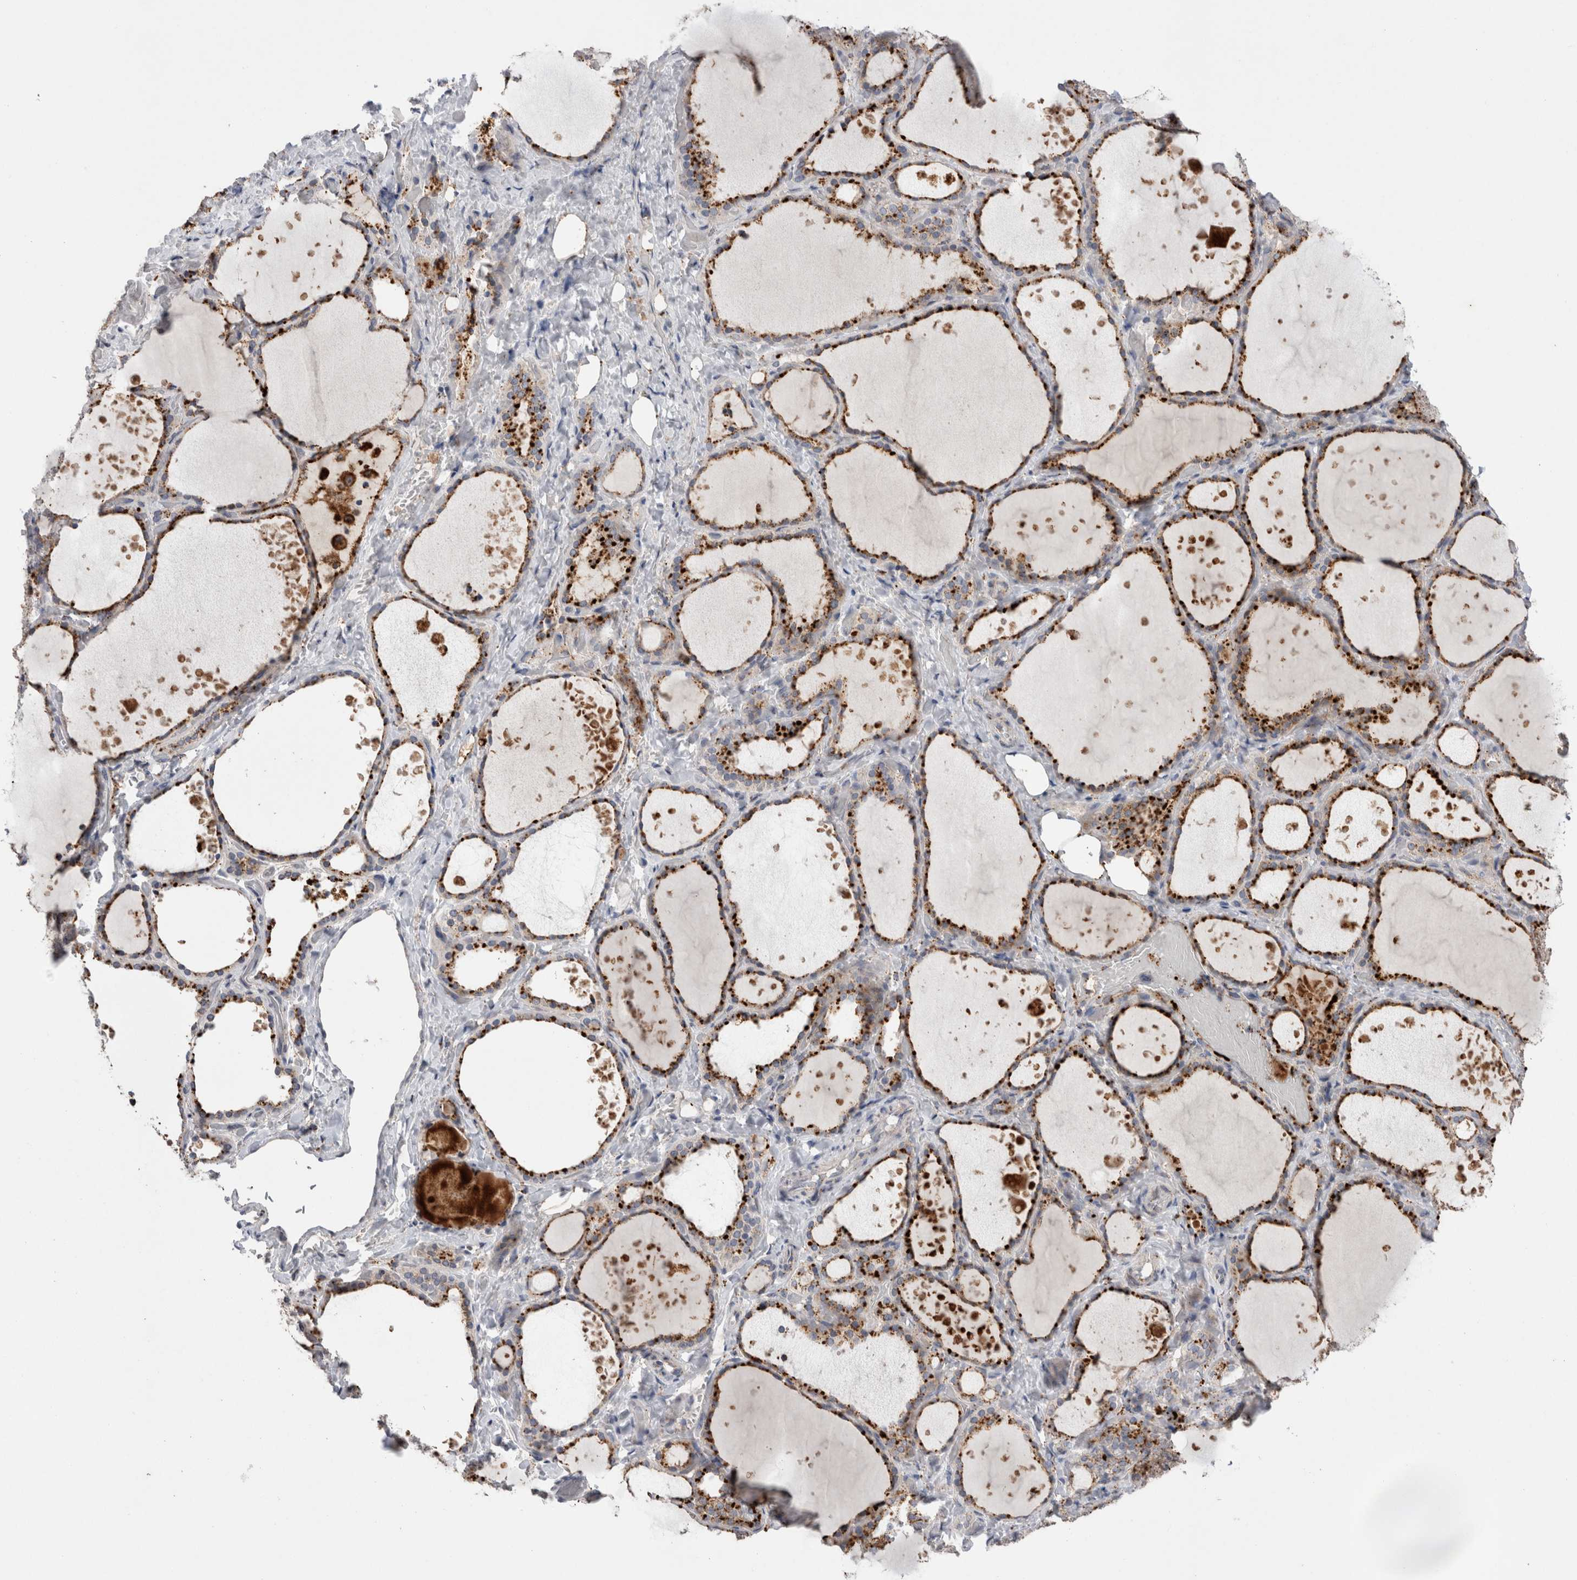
{"staining": {"intensity": "strong", "quantity": ">75%", "location": "cytoplasmic/membranous"}, "tissue": "thyroid gland", "cell_type": "Glandular cells", "image_type": "normal", "snomed": [{"axis": "morphology", "description": "Normal tissue, NOS"}, {"axis": "topography", "description": "Thyroid gland"}], "caption": "Benign thyroid gland reveals strong cytoplasmic/membranous expression in about >75% of glandular cells, visualized by immunohistochemistry.", "gene": "CTSA", "patient": {"sex": "female", "age": 44}}